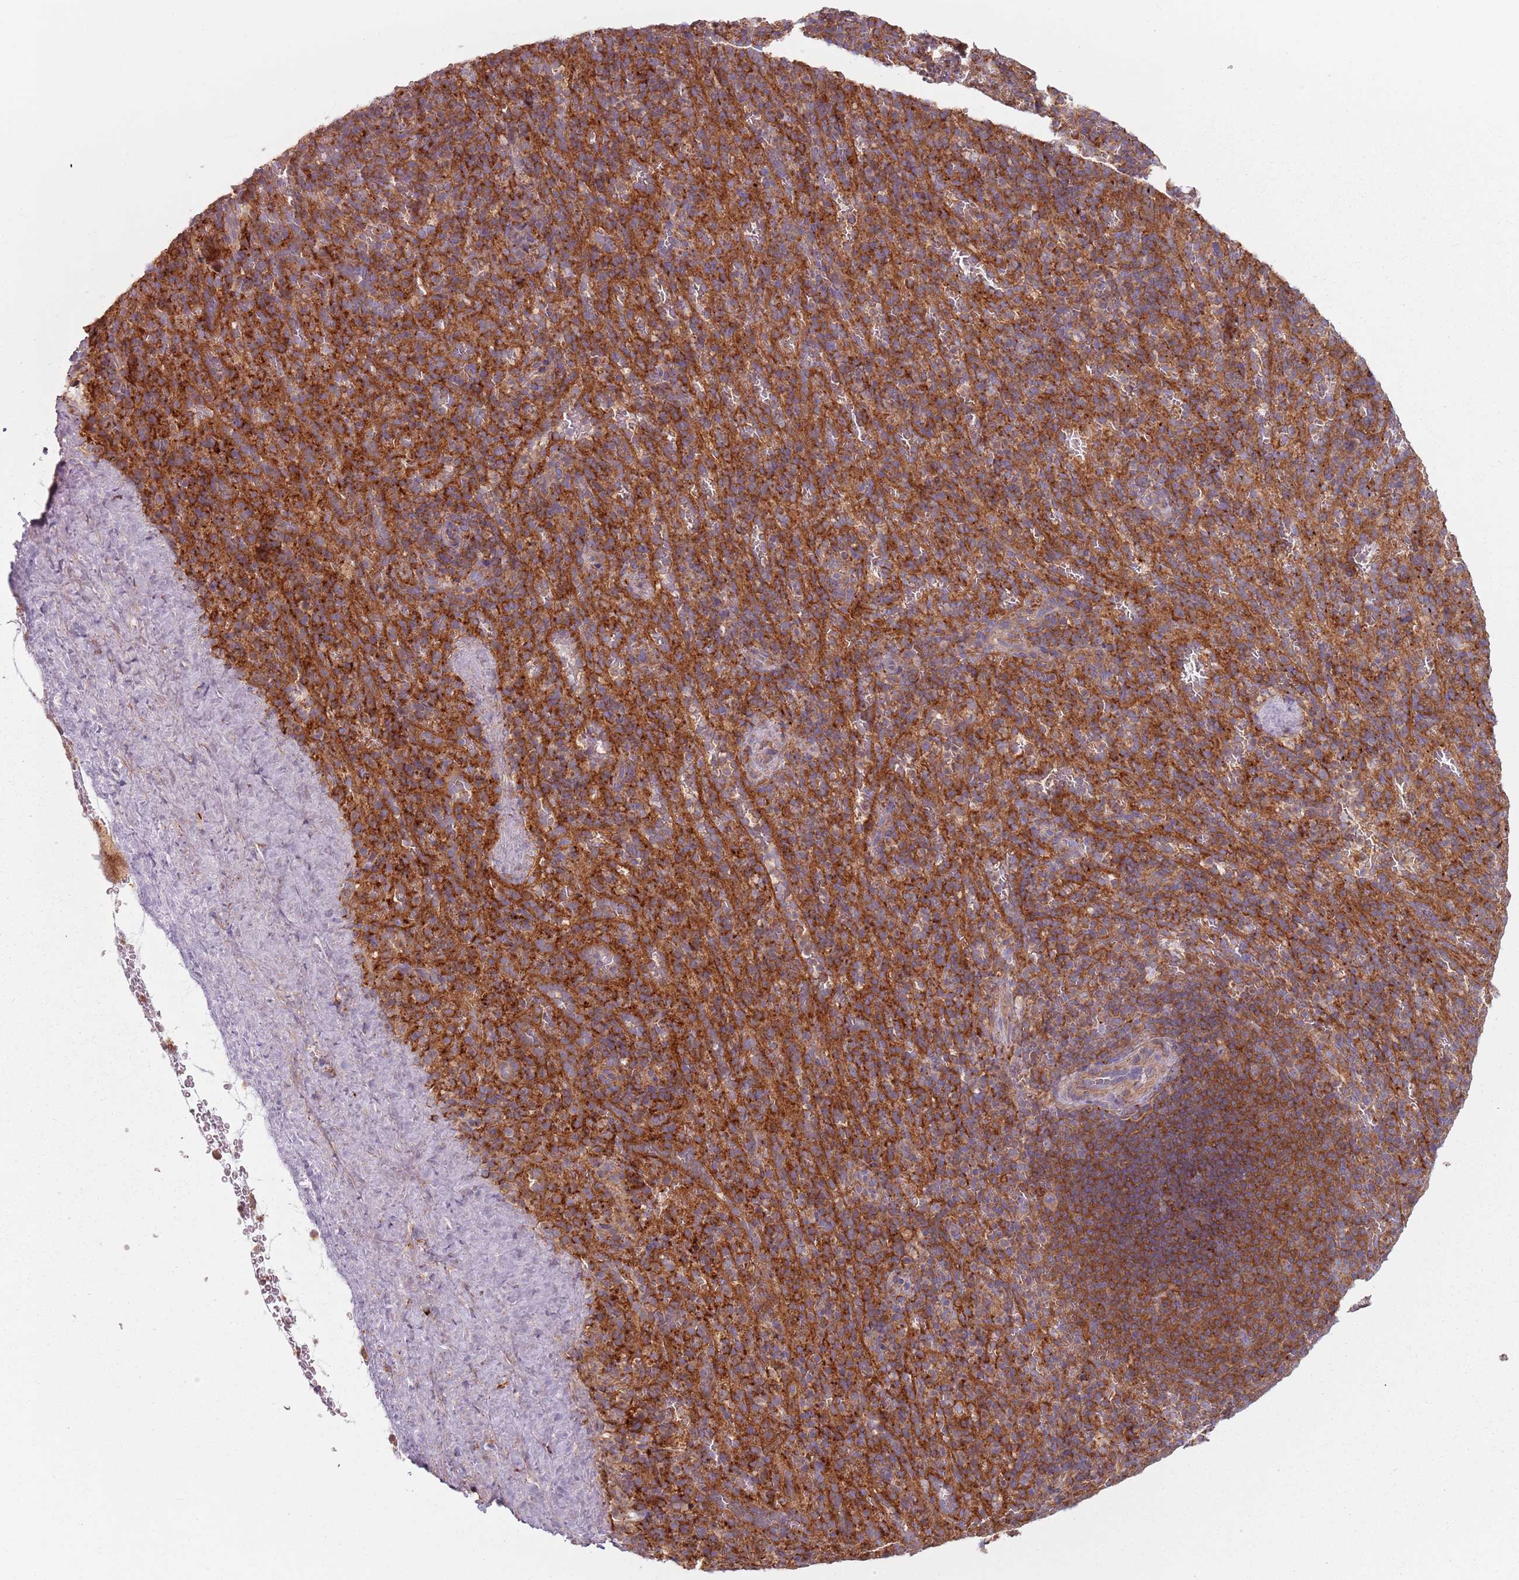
{"staining": {"intensity": "strong", "quantity": ">75%", "location": "cytoplasmic/membranous"}, "tissue": "spleen", "cell_type": "Cells in red pulp", "image_type": "normal", "snomed": [{"axis": "morphology", "description": "Normal tissue, NOS"}, {"axis": "topography", "description": "Spleen"}], "caption": "IHC (DAB (3,3'-diaminobenzidine)) staining of normal spleen reveals strong cytoplasmic/membranous protein expression in about >75% of cells in red pulp.", "gene": "TPD52L2", "patient": {"sex": "female", "age": 21}}